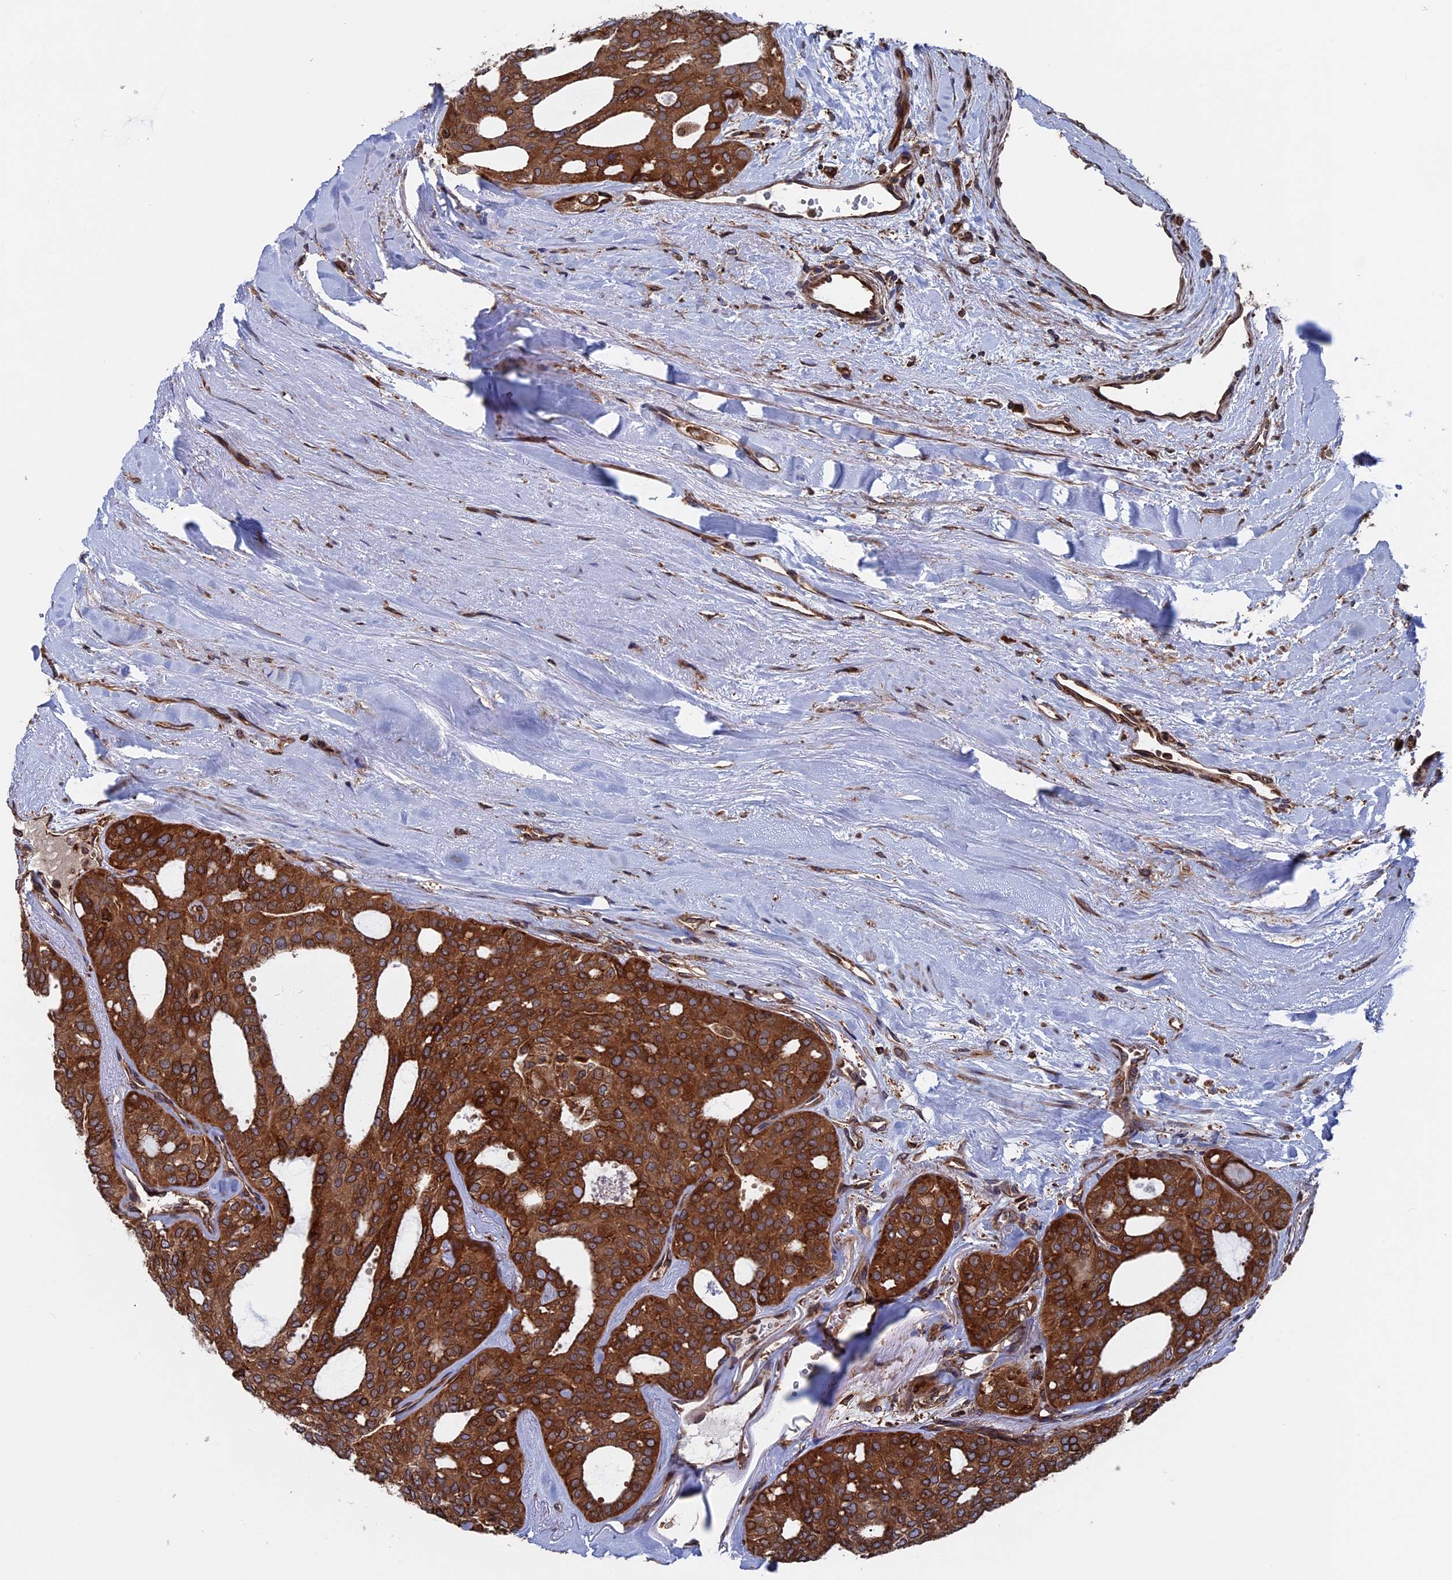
{"staining": {"intensity": "strong", "quantity": ">75%", "location": "cytoplasmic/membranous"}, "tissue": "thyroid cancer", "cell_type": "Tumor cells", "image_type": "cancer", "snomed": [{"axis": "morphology", "description": "Follicular adenoma carcinoma, NOS"}, {"axis": "topography", "description": "Thyroid gland"}], "caption": "Strong cytoplasmic/membranous expression is appreciated in about >75% of tumor cells in thyroid follicular adenoma carcinoma.", "gene": "RPUSD1", "patient": {"sex": "male", "age": 75}}